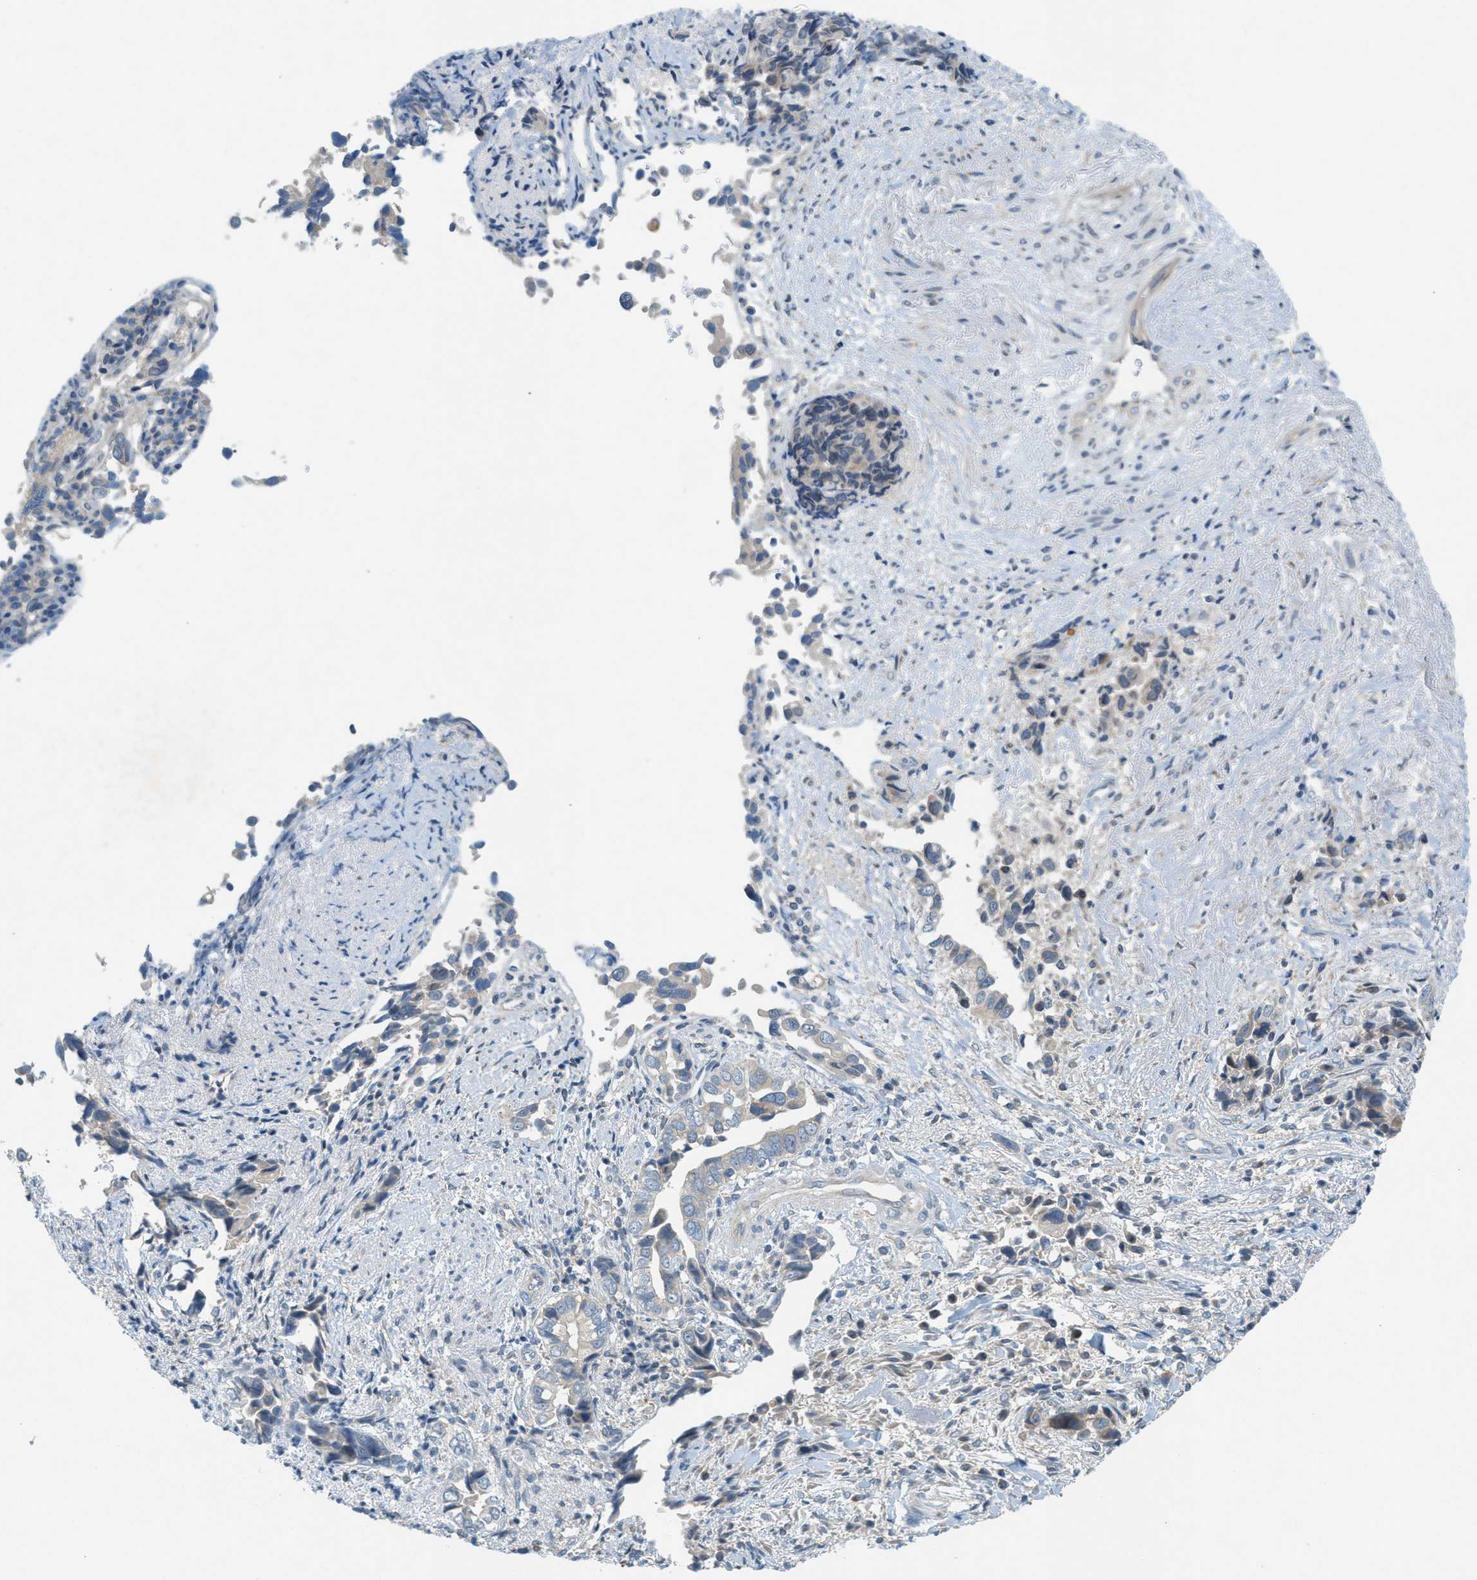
{"staining": {"intensity": "weak", "quantity": "<25%", "location": "cytoplasmic/membranous"}, "tissue": "liver cancer", "cell_type": "Tumor cells", "image_type": "cancer", "snomed": [{"axis": "morphology", "description": "Cholangiocarcinoma"}, {"axis": "topography", "description": "Liver"}], "caption": "Immunohistochemistry (IHC) of liver cholangiocarcinoma reveals no expression in tumor cells.", "gene": "SIGMAR1", "patient": {"sex": "female", "age": 79}}